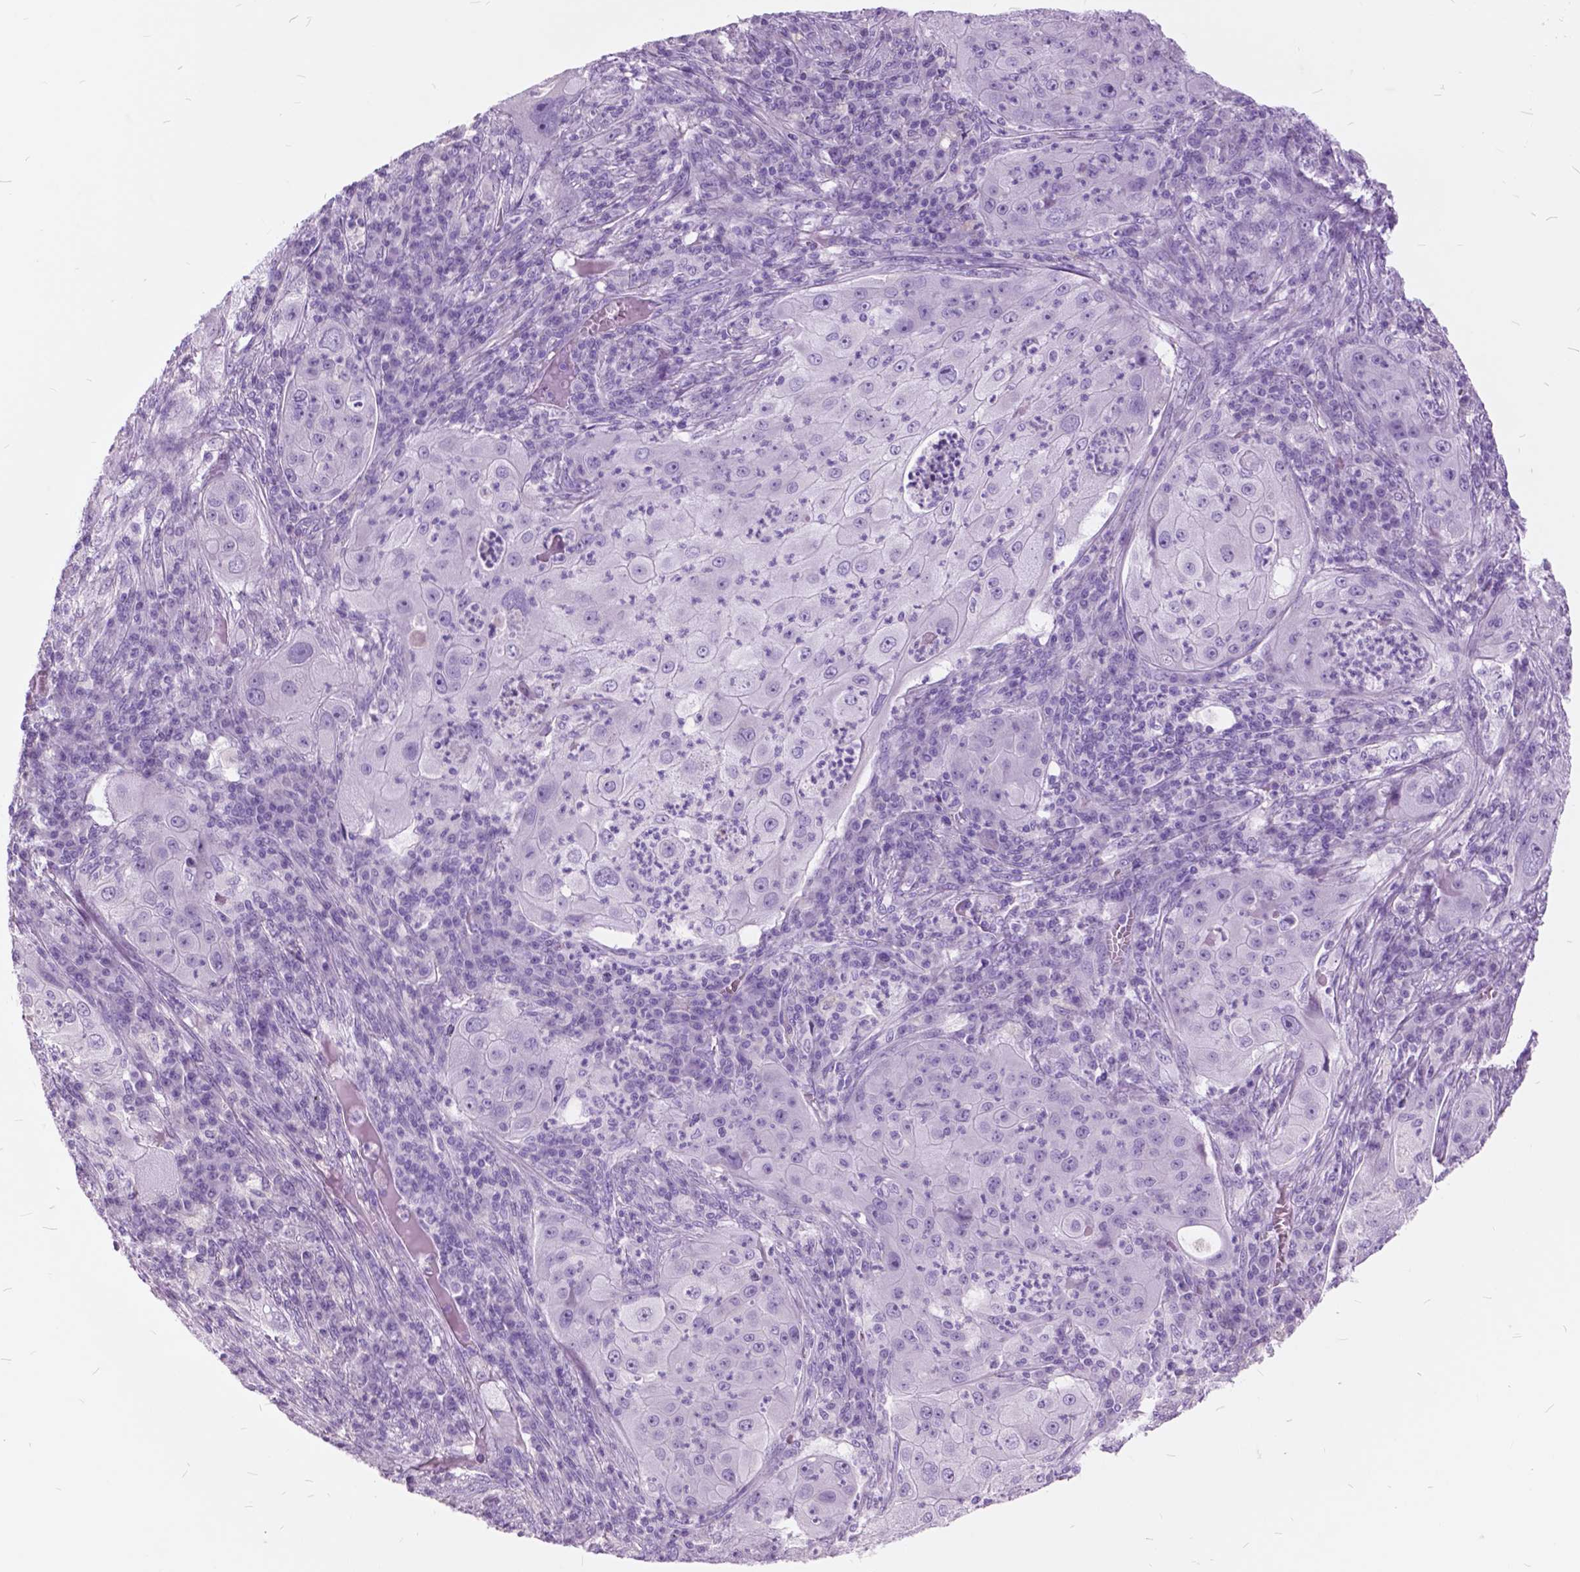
{"staining": {"intensity": "negative", "quantity": "none", "location": "none"}, "tissue": "lung cancer", "cell_type": "Tumor cells", "image_type": "cancer", "snomed": [{"axis": "morphology", "description": "Squamous cell carcinoma, NOS"}, {"axis": "topography", "description": "Lung"}], "caption": "Lung cancer (squamous cell carcinoma) stained for a protein using IHC exhibits no expression tumor cells.", "gene": "GDF9", "patient": {"sex": "female", "age": 59}}